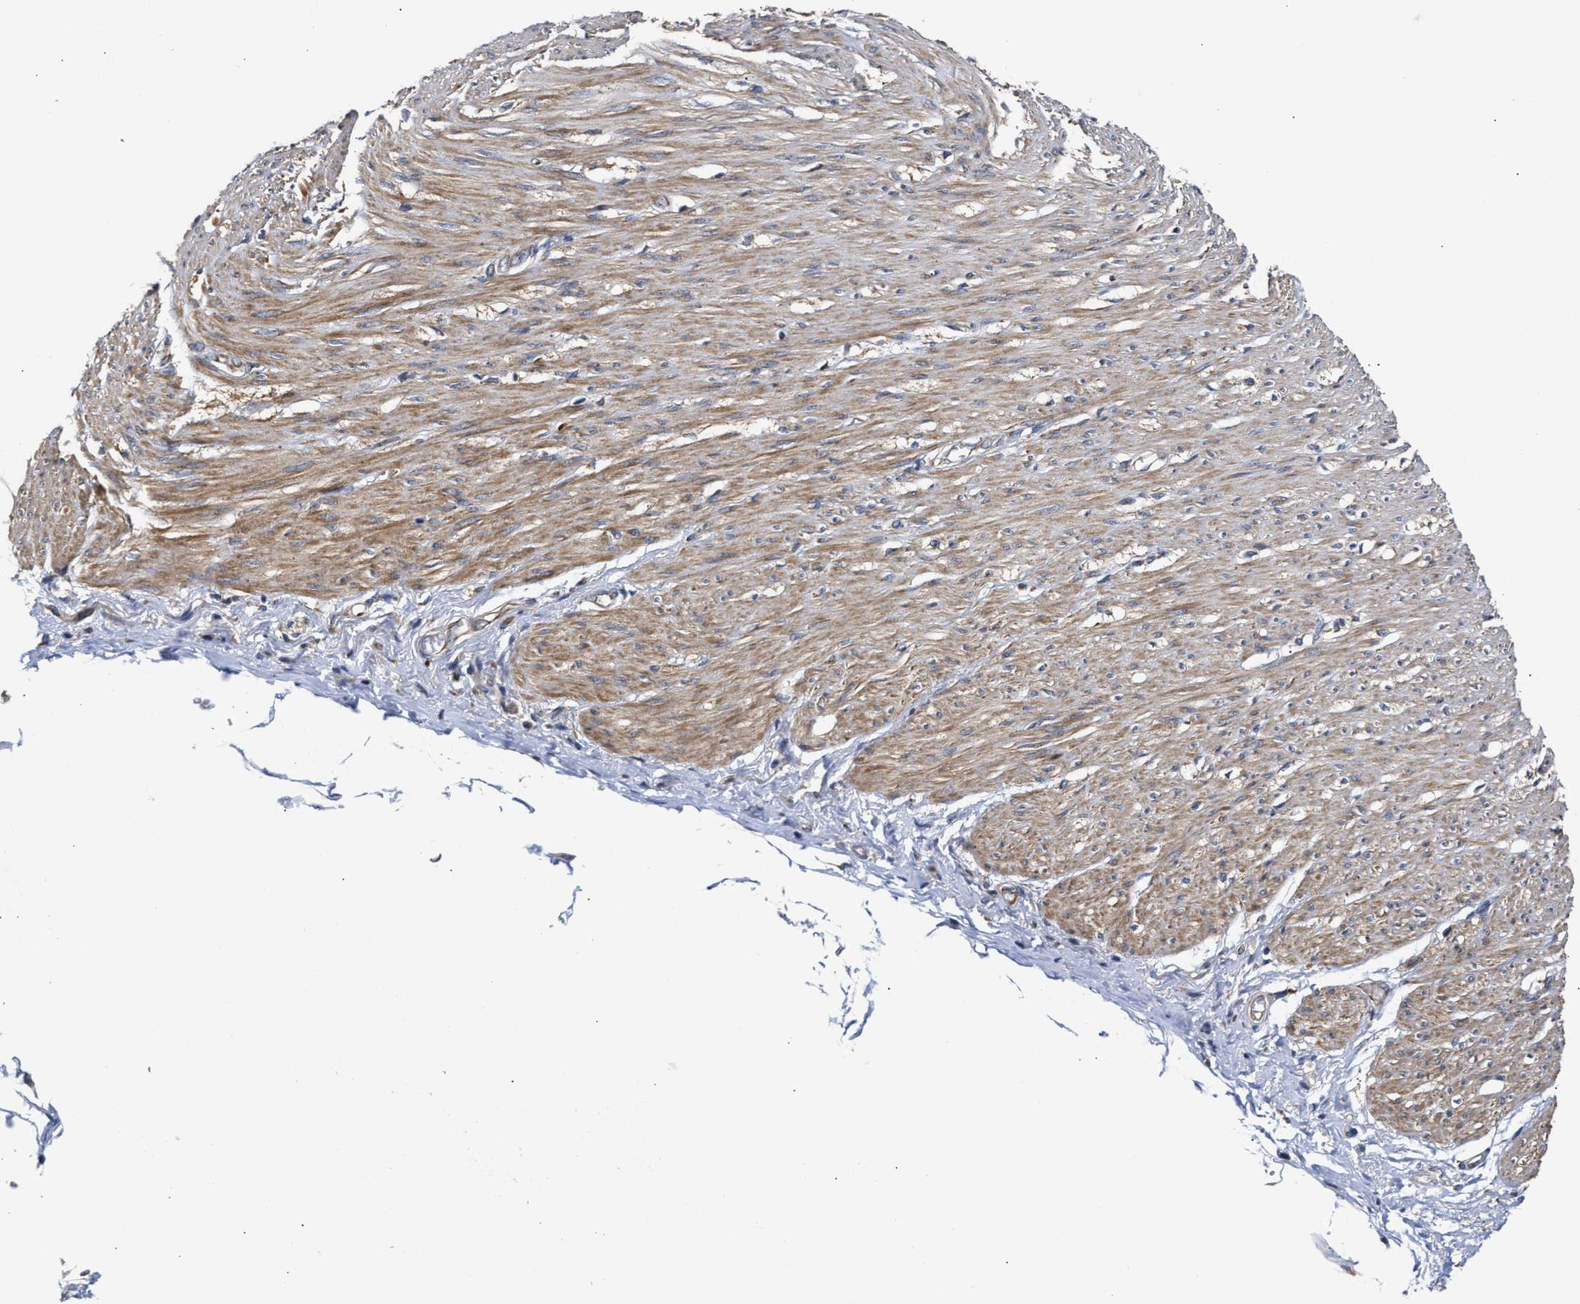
{"staining": {"intensity": "negative", "quantity": "none", "location": "none"}, "tissue": "adipose tissue", "cell_type": "Adipocytes", "image_type": "normal", "snomed": [{"axis": "morphology", "description": "Normal tissue, NOS"}, {"axis": "morphology", "description": "Adenocarcinoma, NOS"}, {"axis": "topography", "description": "Colon"}, {"axis": "topography", "description": "Peripheral nerve tissue"}], "caption": "This is an IHC micrograph of benign human adipose tissue. There is no staining in adipocytes.", "gene": "MALSU1", "patient": {"sex": "male", "age": 14}}